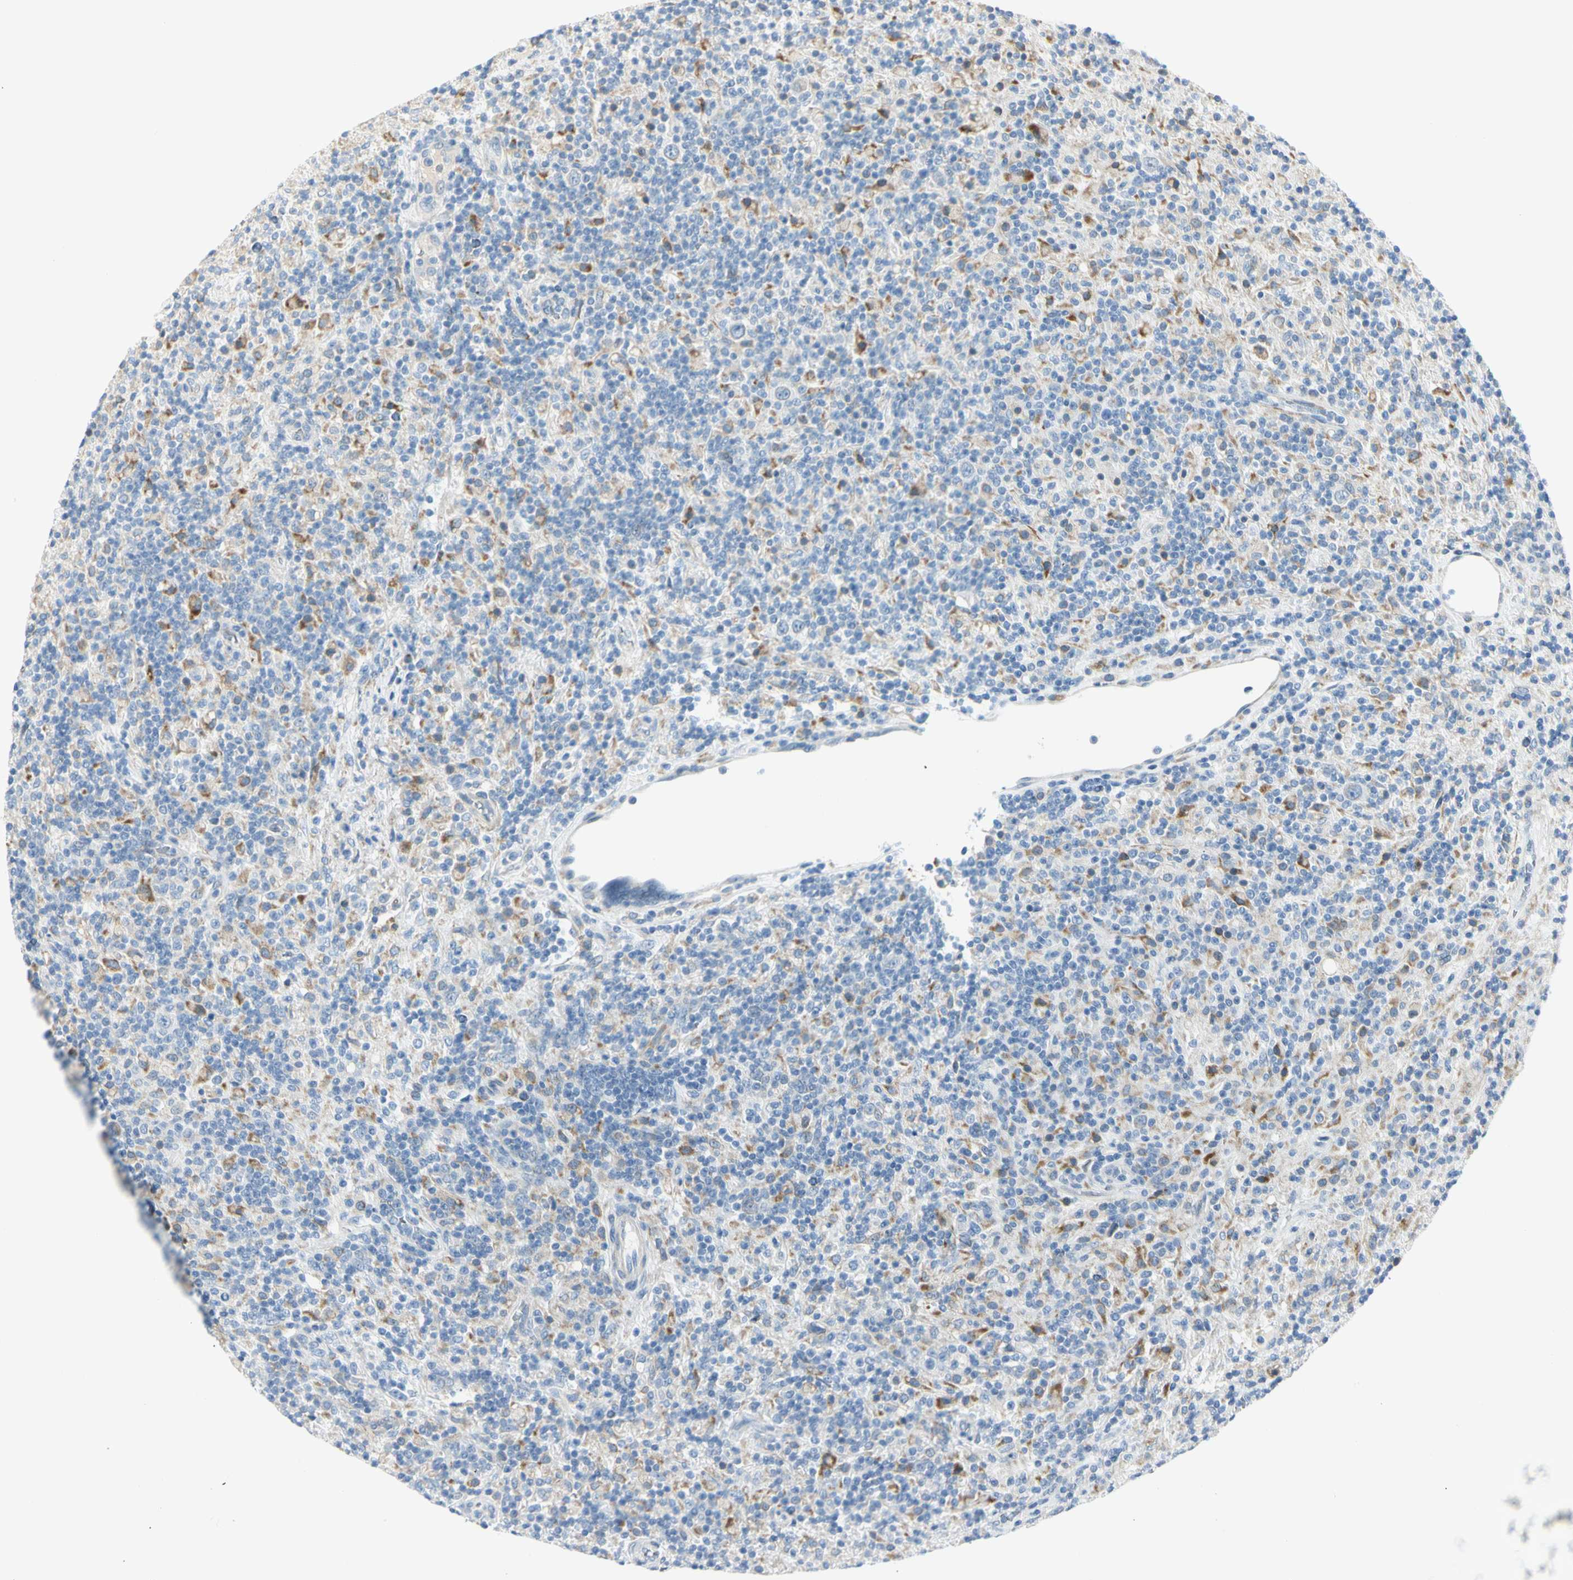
{"staining": {"intensity": "negative", "quantity": "none", "location": "none"}, "tissue": "lymphoma", "cell_type": "Tumor cells", "image_type": "cancer", "snomed": [{"axis": "morphology", "description": "Hodgkin's disease, NOS"}, {"axis": "topography", "description": "Lymph node"}], "caption": "The image reveals no significant expression in tumor cells of Hodgkin's disease.", "gene": "TNFSF11", "patient": {"sex": "male", "age": 70}}